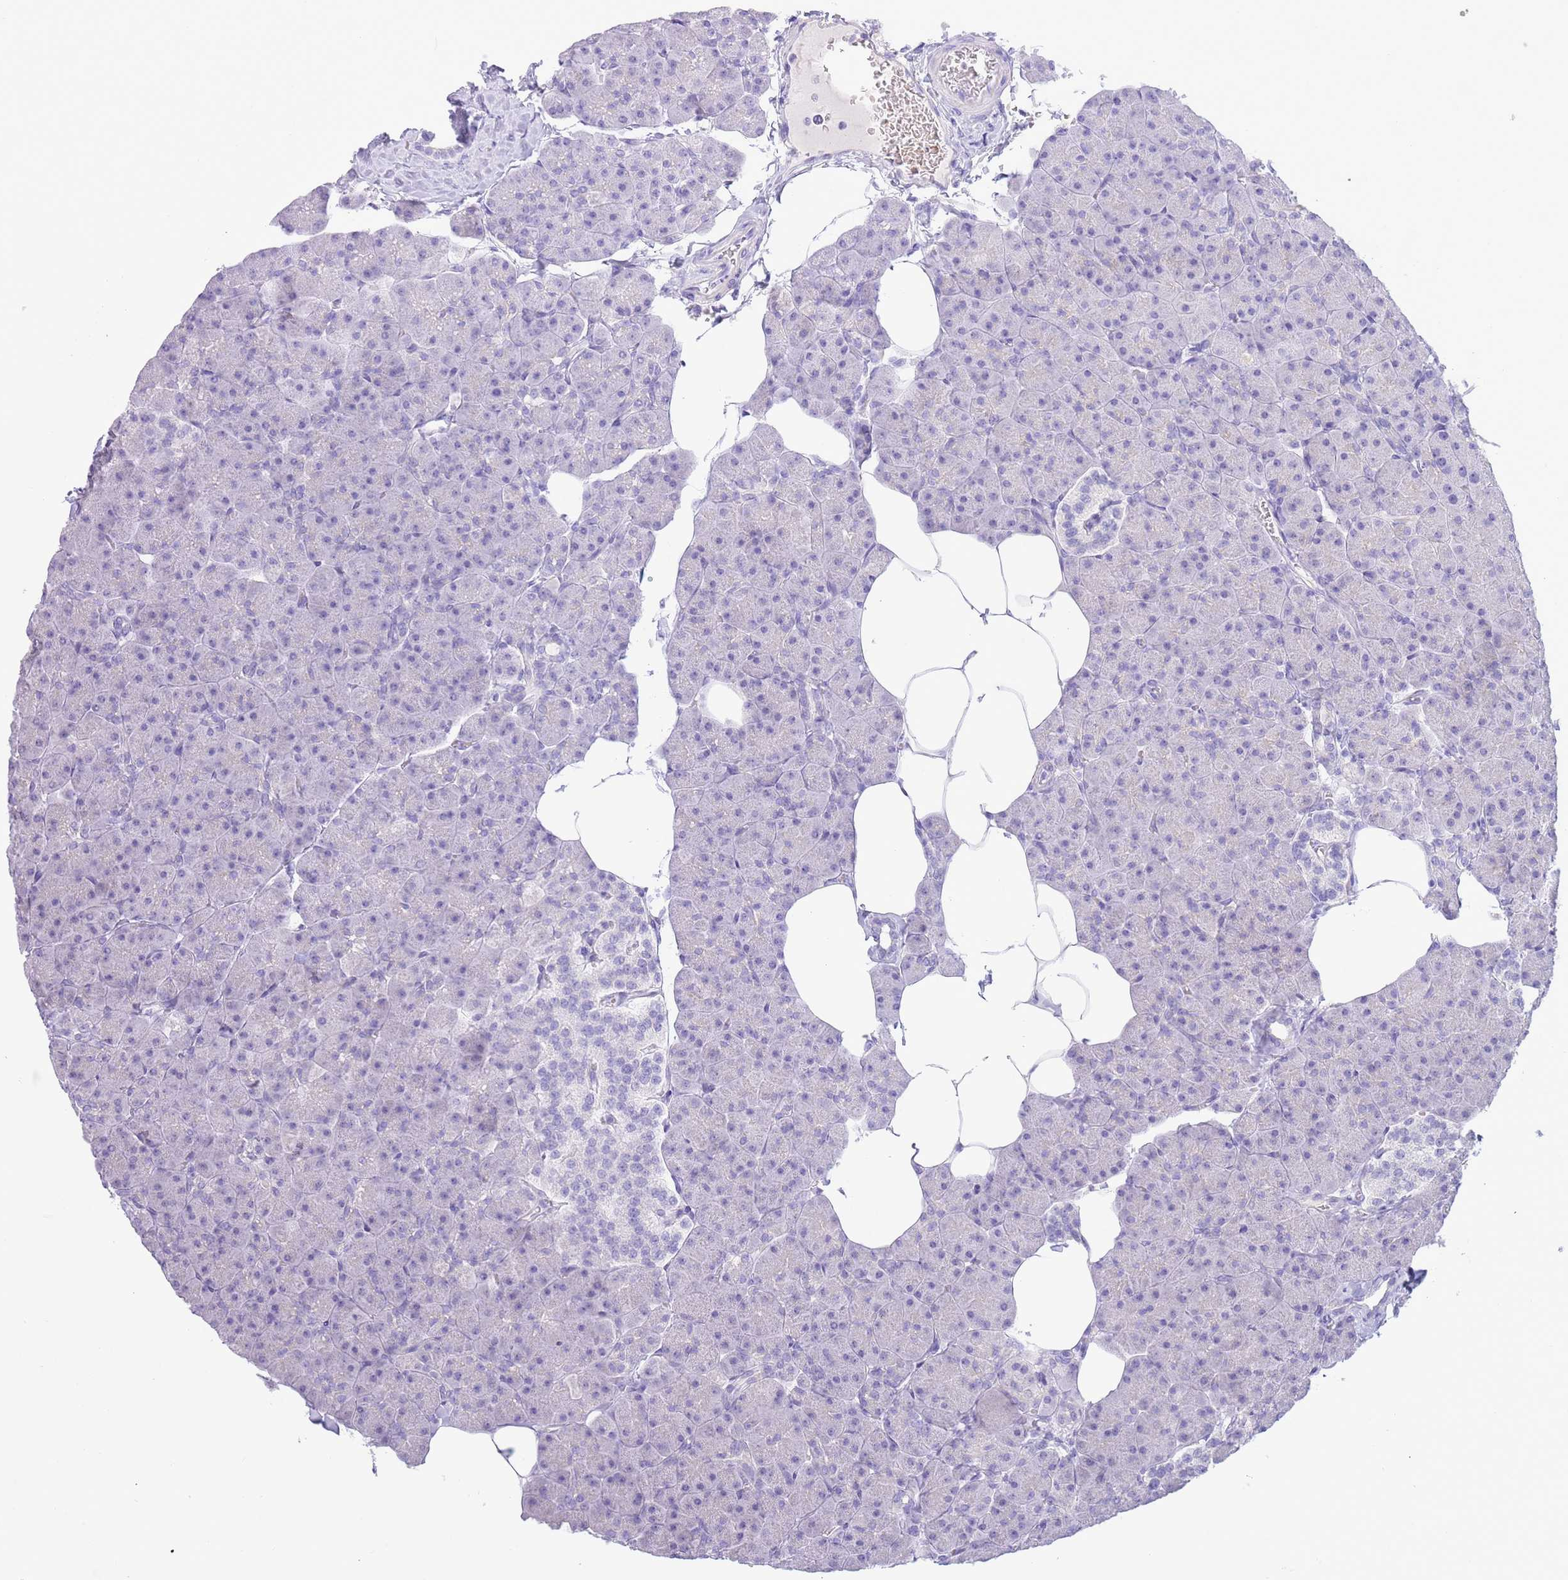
{"staining": {"intensity": "negative", "quantity": "none", "location": "none"}, "tissue": "pancreas", "cell_type": "Exocrine glandular cells", "image_type": "normal", "snomed": [{"axis": "morphology", "description": "Normal tissue, NOS"}, {"axis": "topography", "description": "Pancreas"}], "caption": "Histopathology image shows no protein positivity in exocrine glandular cells of unremarkable pancreas.", "gene": "ACR", "patient": {"sex": "male", "age": 35}}